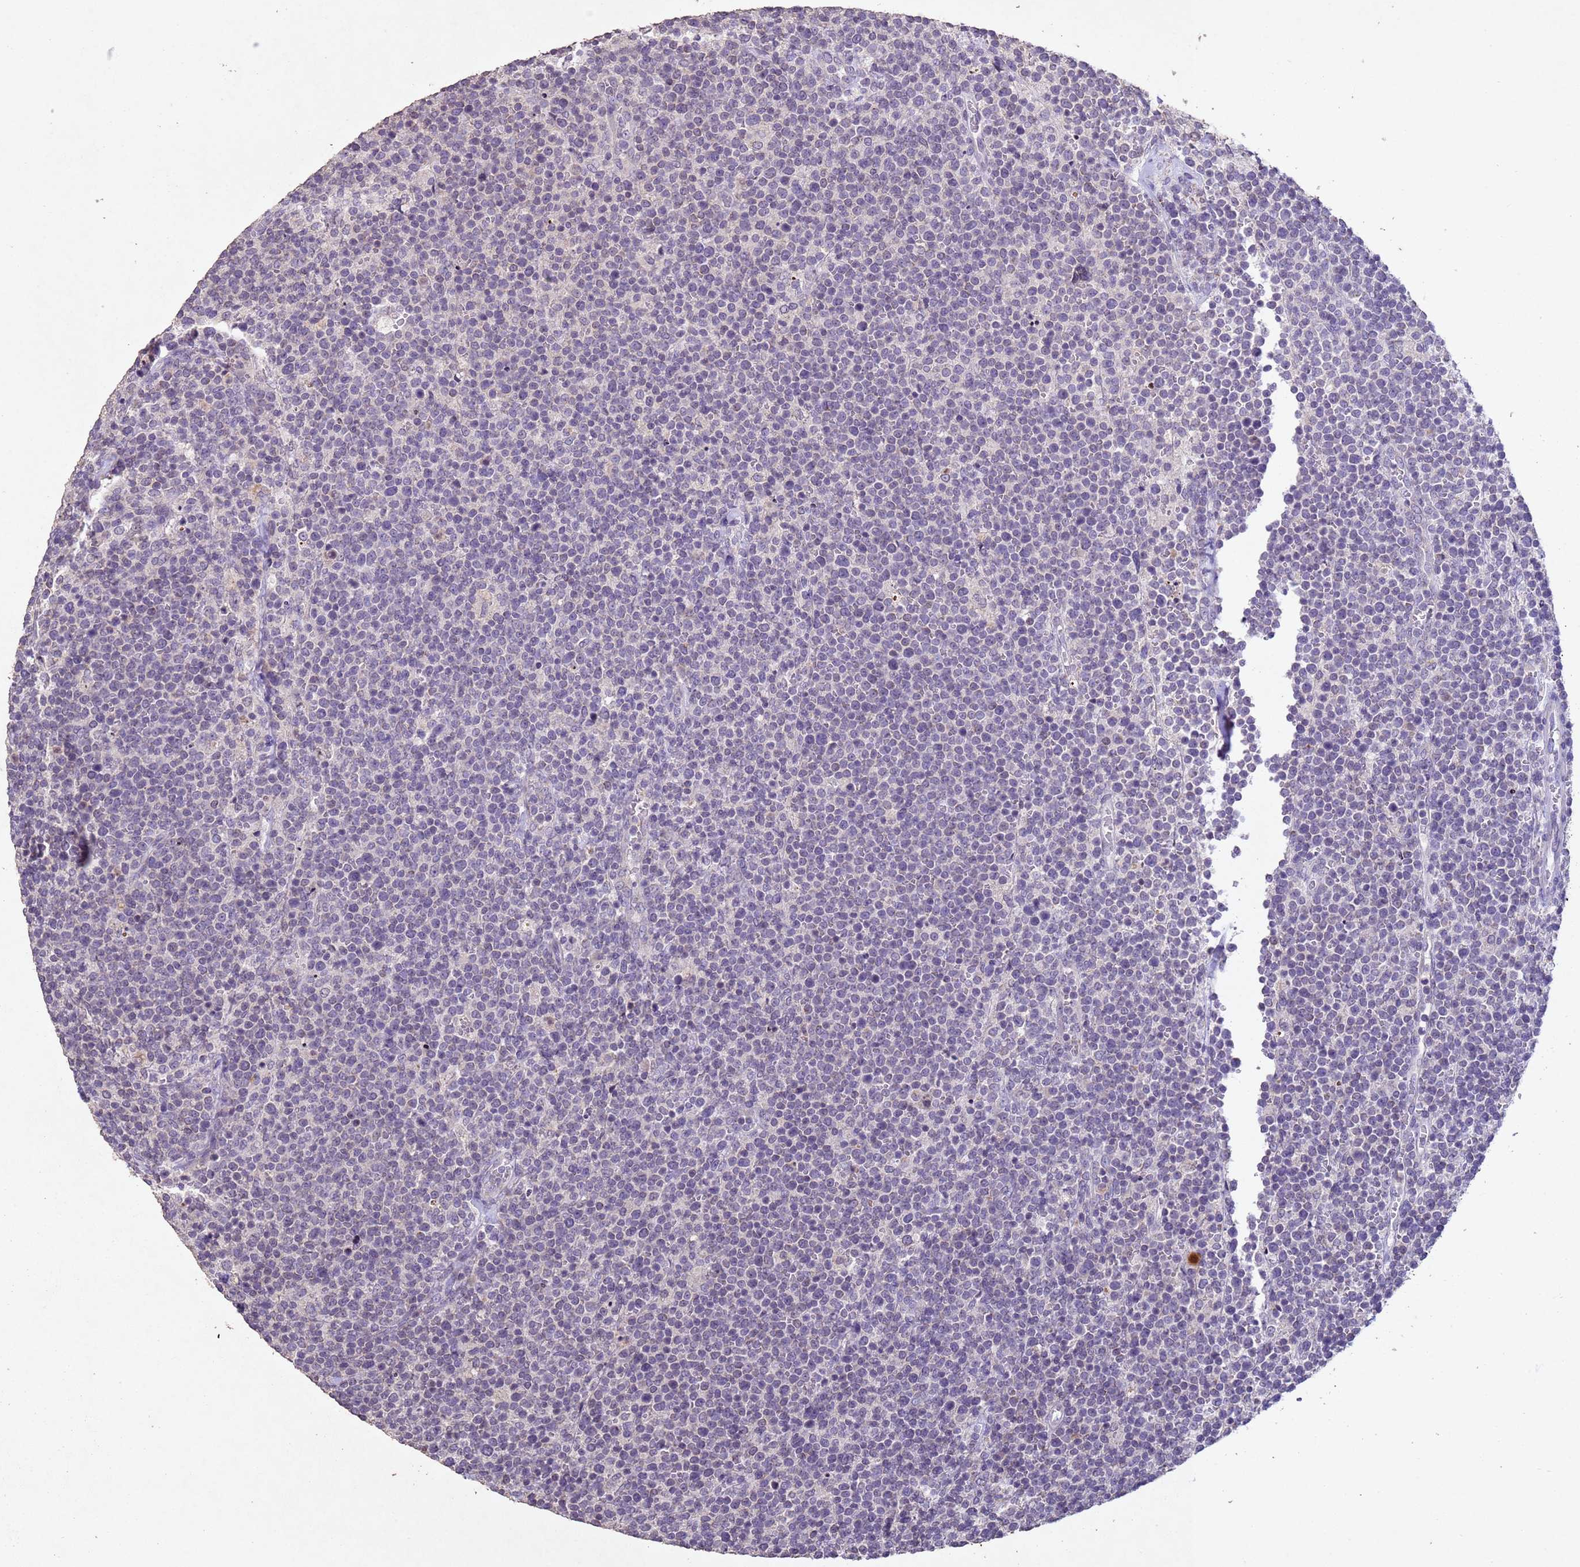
{"staining": {"intensity": "negative", "quantity": "none", "location": "none"}, "tissue": "lymphoma", "cell_type": "Tumor cells", "image_type": "cancer", "snomed": [{"axis": "morphology", "description": "Malignant lymphoma, non-Hodgkin's type, High grade"}, {"axis": "topography", "description": "Lymph node"}], "caption": "Protein analysis of high-grade malignant lymphoma, non-Hodgkin's type displays no significant expression in tumor cells.", "gene": "NLRP11", "patient": {"sex": "male", "age": 61}}